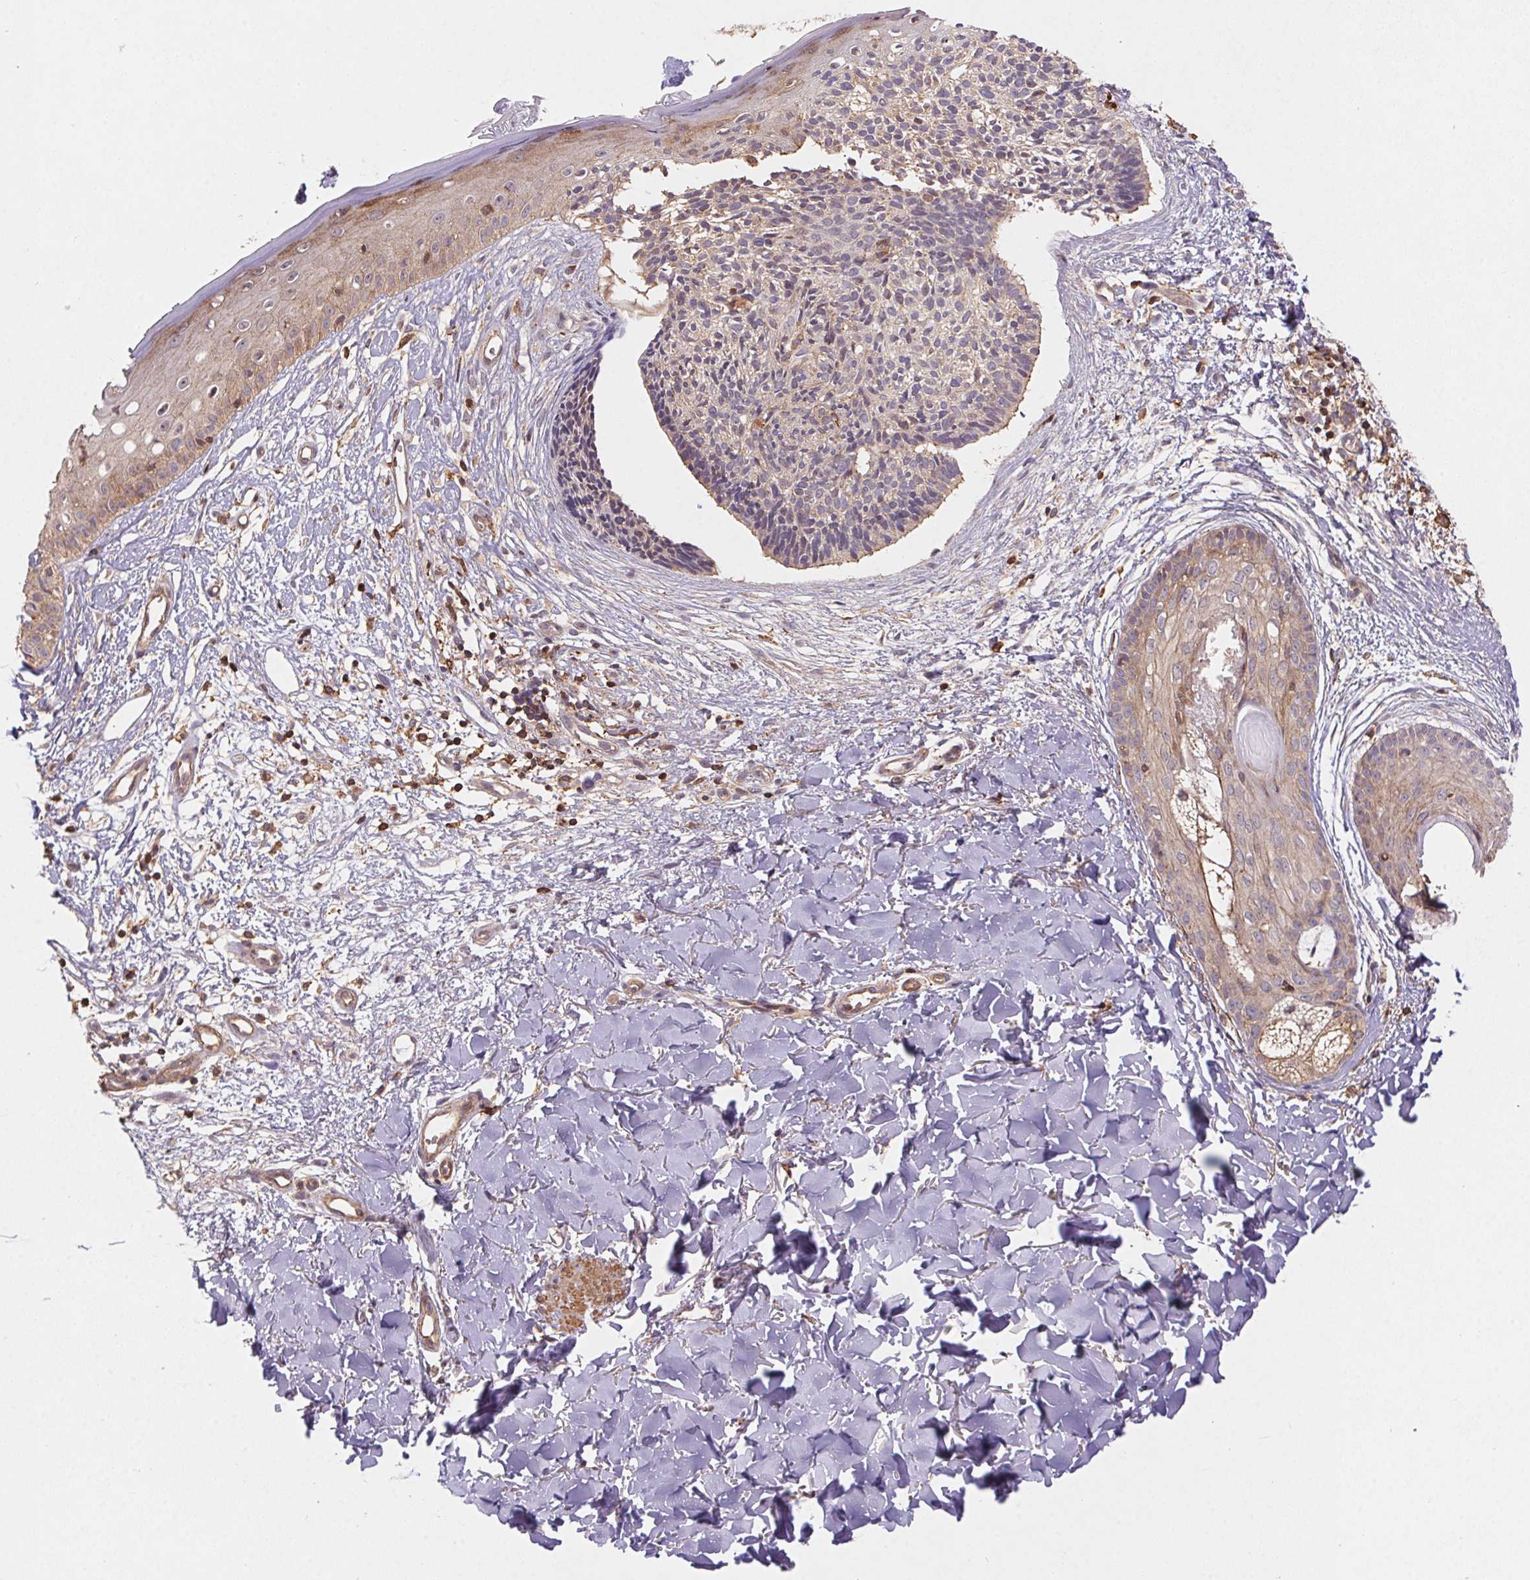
{"staining": {"intensity": "negative", "quantity": "none", "location": "none"}, "tissue": "skin cancer", "cell_type": "Tumor cells", "image_type": "cancer", "snomed": [{"axis": "morphology", "description": "Basal cell carcinoma"}, {"axis": "topography", "description": "Skin"}], "caption": "There is no significant expression in tumor cells of skin basal cell carcinoma.", "gene": "ATG10", "patient": {"sex": "male", "age": 51}}